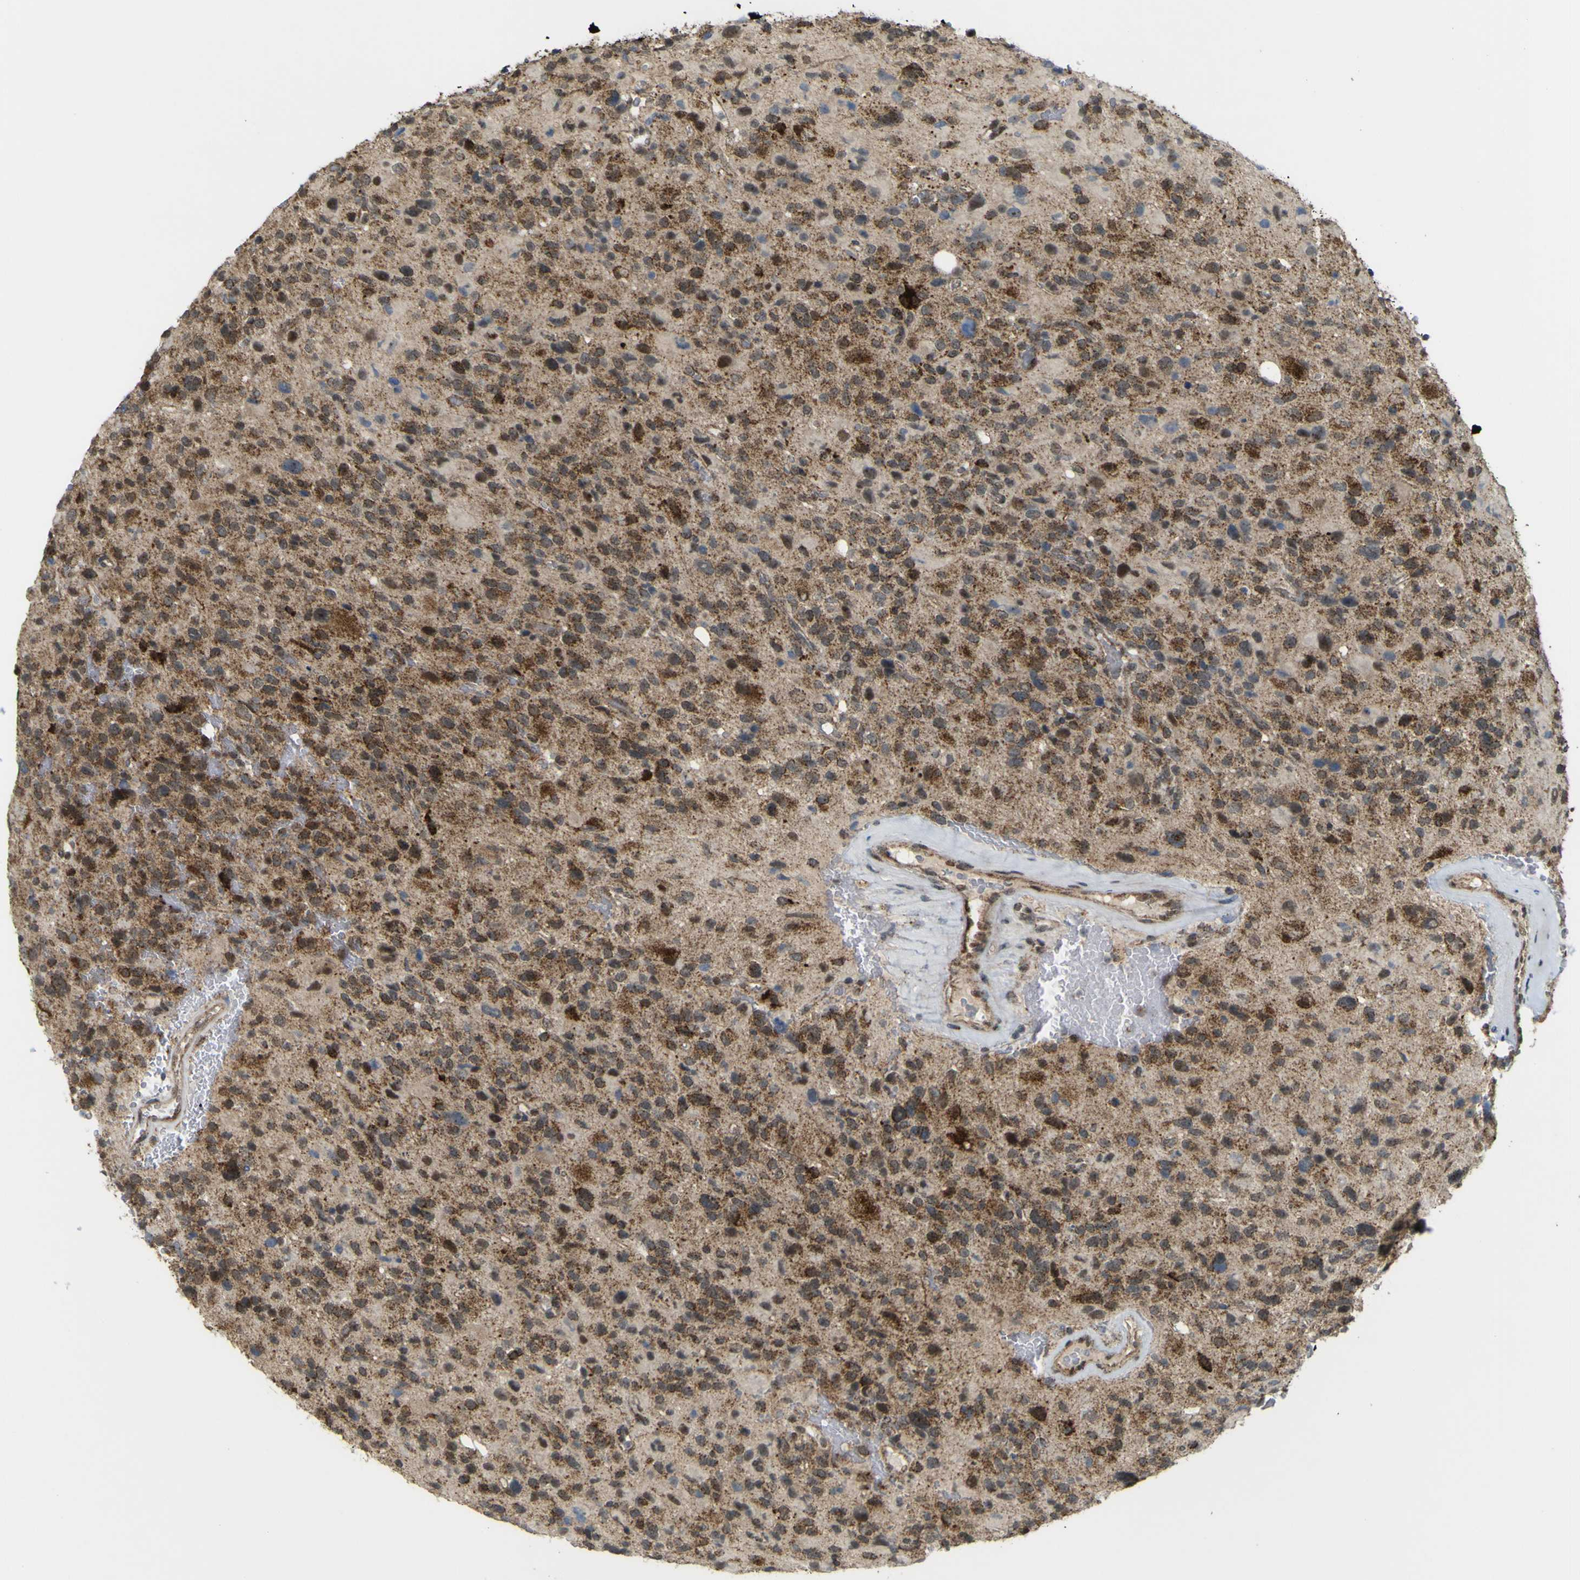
{"staining": {"intensity": "moderate", "quantity": ">75%", "location": "cytoplasmic/membranous"}, "tissue": "glioma", "cell_type": "Tumor cells", "image_type": "cancer", "snomed": [{"axis": "morphology", "description": "Glioma, malignant, High grade"}, {"axis": "topography", "description": "Brain"}], "caption": "Immunohistochemistry (IHC) photomicrograph of neoplastic tissue: human glioma stained using IHC shows medium levels of moderate protein expression localized specifically in the cytoplasmic/membranous of tumor cells, appearing as a cytoplasmic/membranous brown color.", "gene": "ACBD5", "patient": {"sex": "male", "age": 48}}